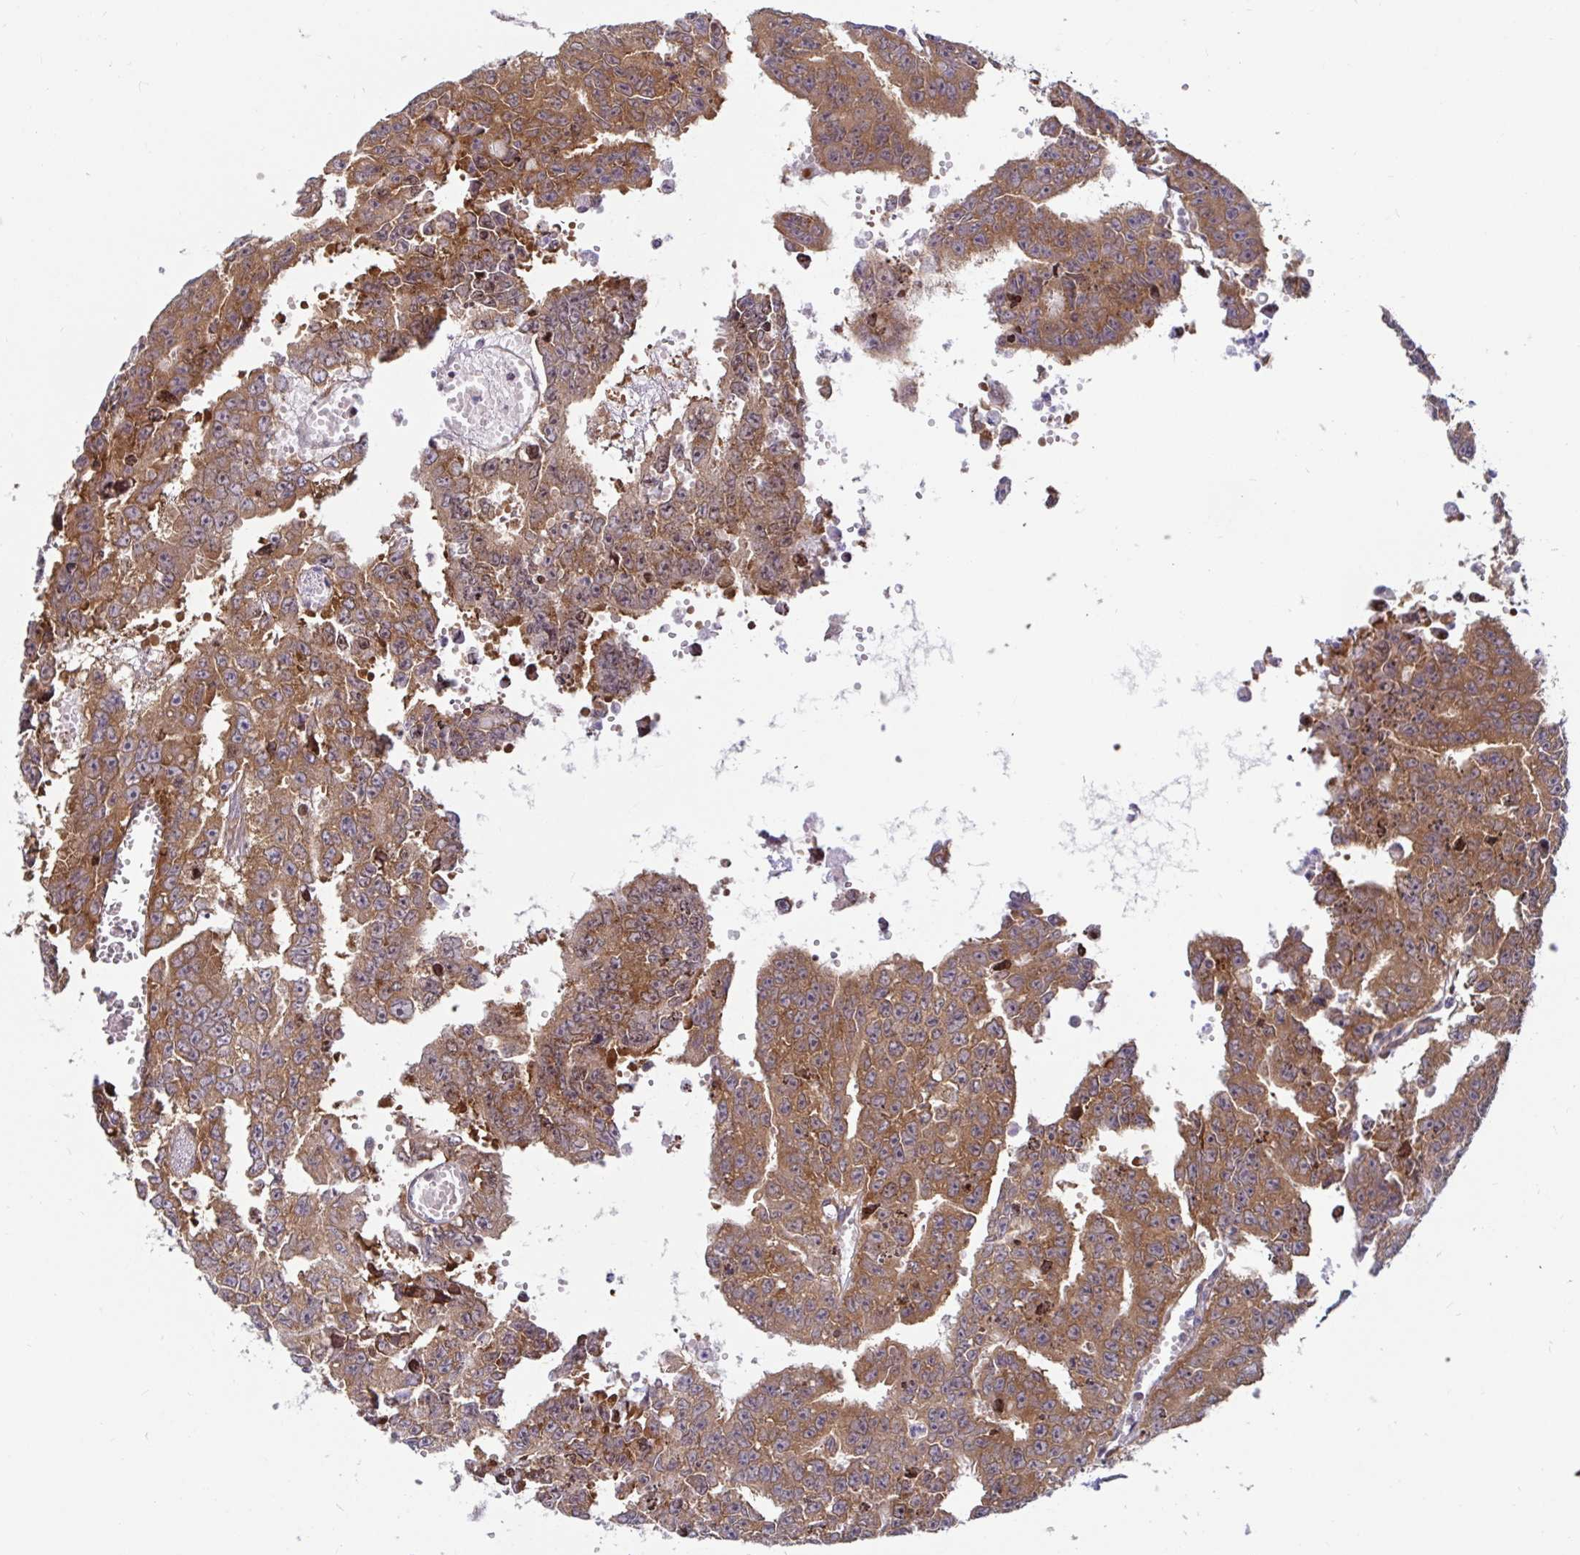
{"staining": {"intensity": "moderate", "quantity": ">75%", "location": "cytoplasmic/membranous"}, "tissue": "testis cancer", "cell_type": "Tumor cells", "image_type": "cancer", "snomed": [{"axis": "morphology", "description": "Carcinoma, Embryonal, NOS"}, {"axis": "morphology", "description": "Teratoma, malignant, NOS"}, {"axis": "topography", "description": "Testis"}], "caption": "Immunohistochemistry (IHC) of human testis malignant teratoma shows medium levels of moderate cytoplasmic/membranous positivity in about >75% of tumor cells.", "gene": "LARP1", "patient": {"sex": "male", "age": 24}}